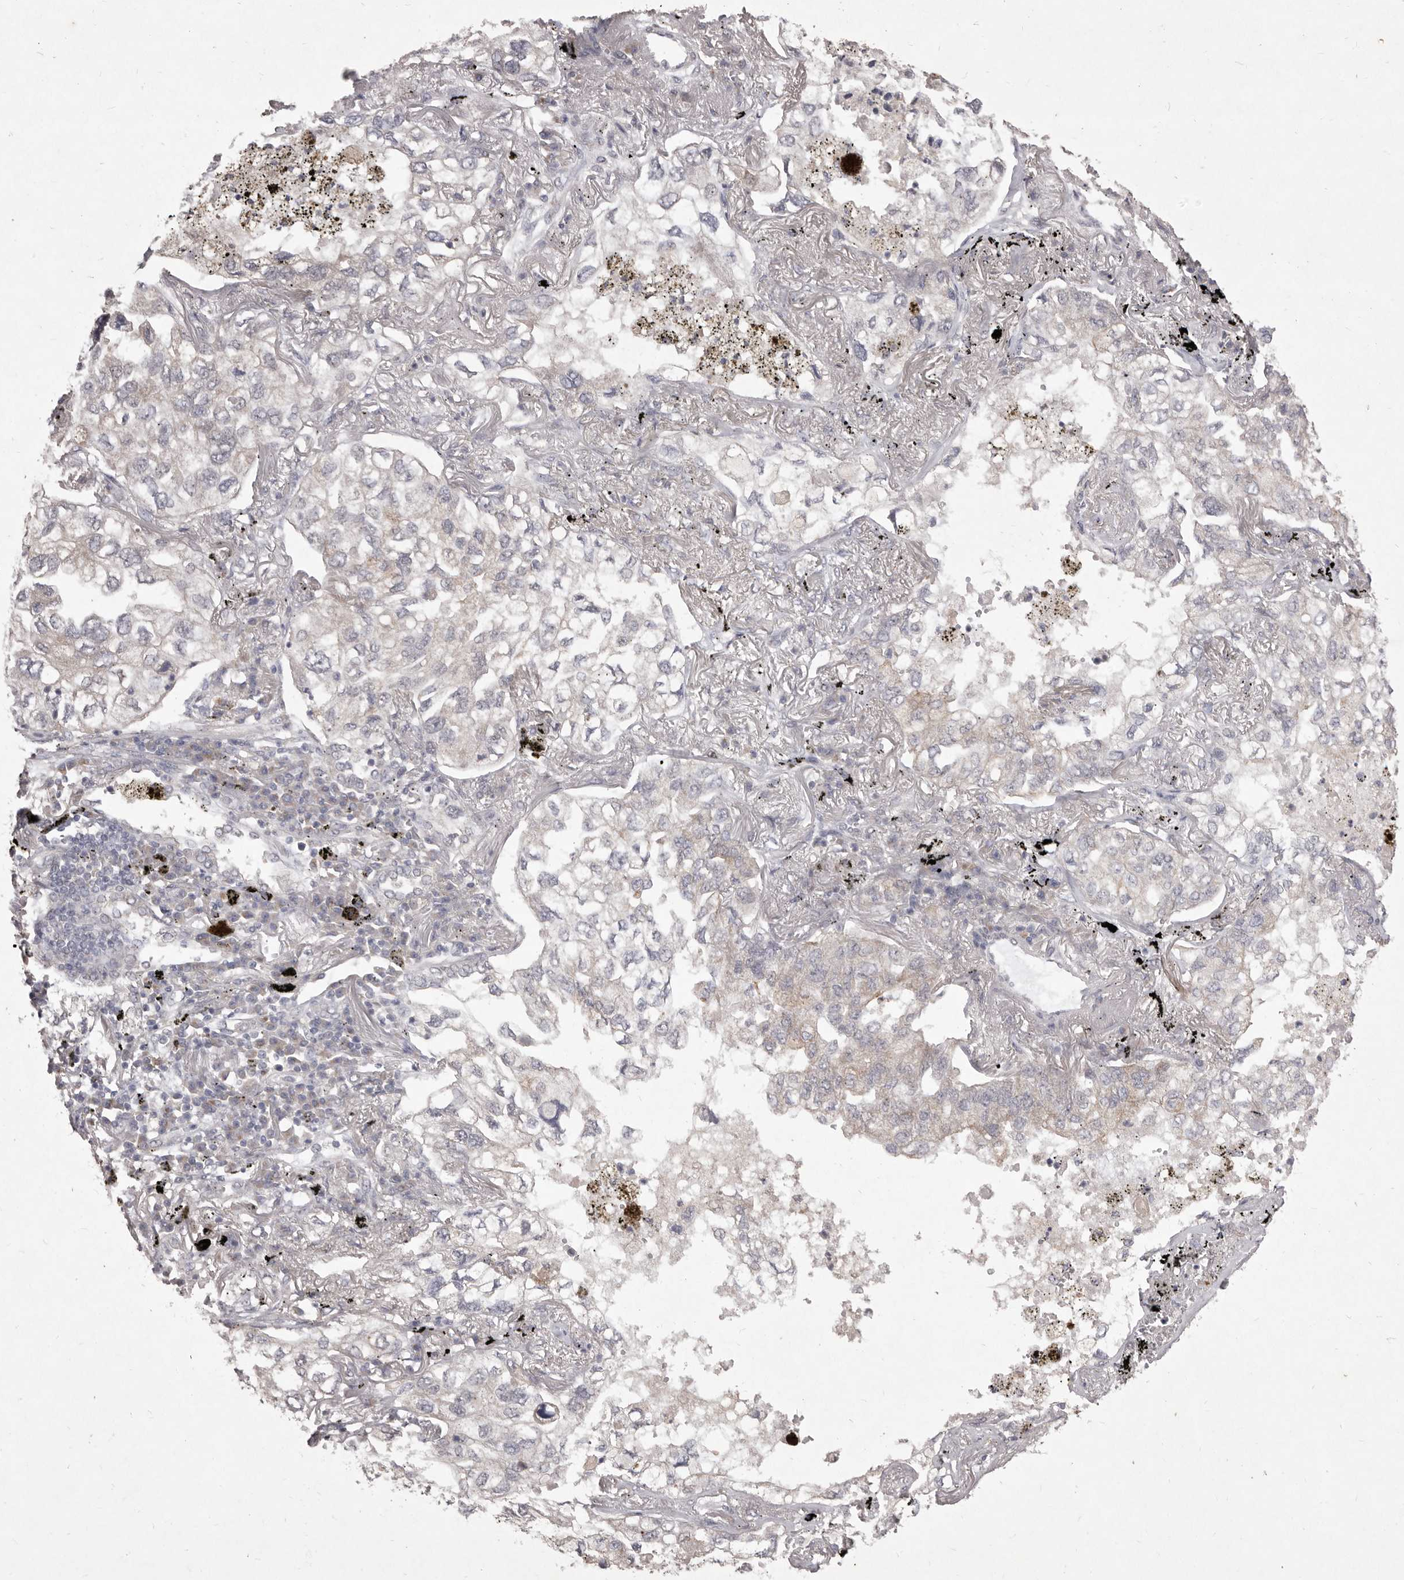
{"staining": {"intensity": "negative", "quantity": "none", "location": "none"}, "tissue": "lung cancer", "cell_type": "Tumor cells", "image_type": "cancer", "snomed": [{"axis": "morphology", "description": "Adenocarcinoma, NOS"}, {"axis": "topography", "description": "Lung"}], "caption": "This is a image of immunohistochemistry (IHC) staining of lung adenocarcinoma, which shows no staining in tumor cells.", "gene": "P2RX6", "patient": {"sex": "male", "age": 65}}